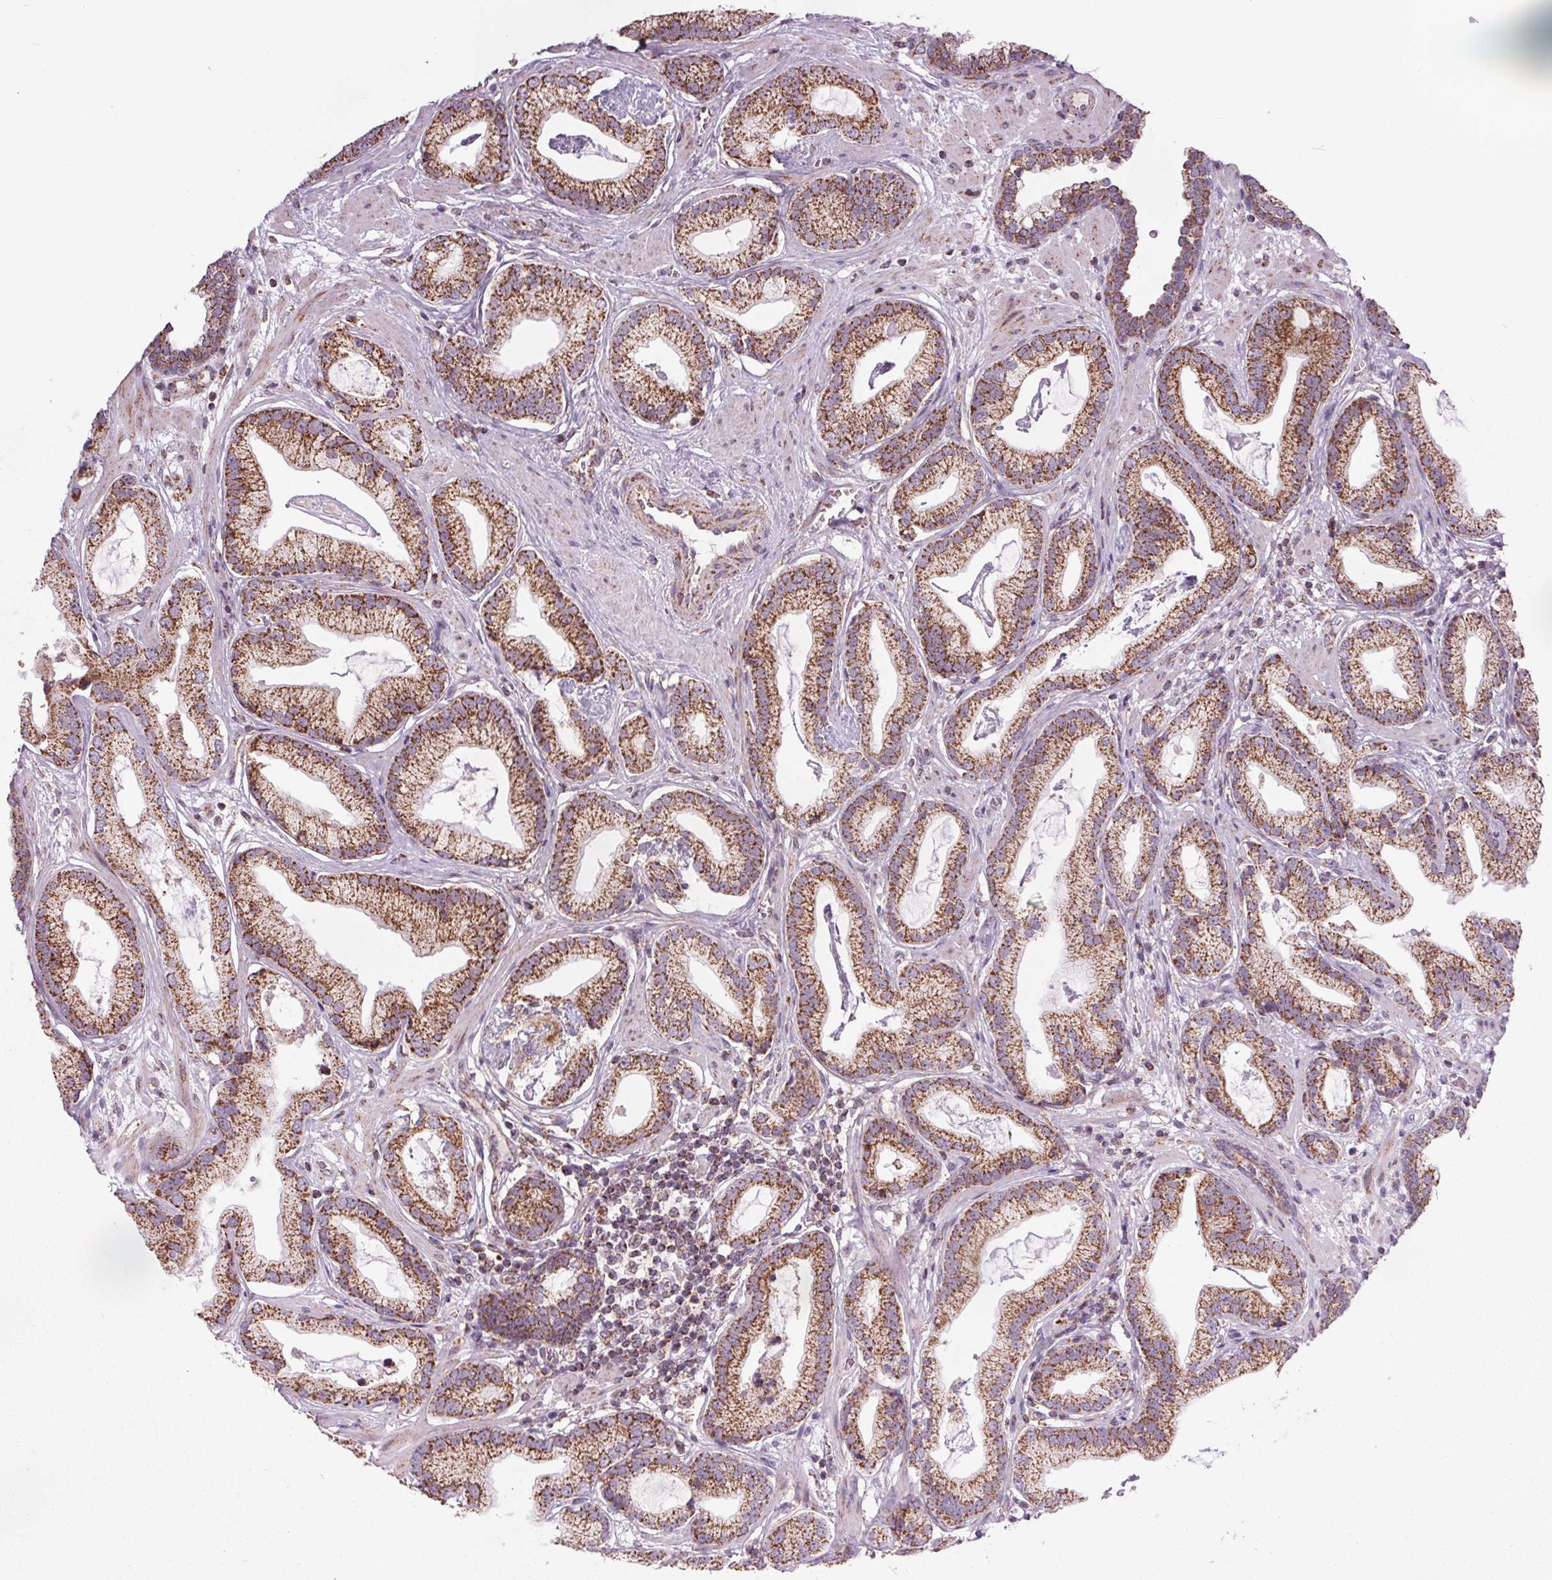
{"staining": {"intensity": "moderate", "quantity": ">75%", "location": "cytoplasmic/membranous"}, "tissue": "prostate cancer", "cell_type": "Tumor cells", "image_type": "cancer", "snomed": [{"axis": "morphology", "description": "Adenocarcinoma, Low grade"}, {"axis": "topography", "description": "Prostate"}], "caption": "Prostate cancer (adenocarcinoma (low-grade)) was stained to show a protein in brown. There is medium levels of moderate cytoplasmic/membranous staining in approximately >75% of tumor cells. The protein of interest is stained brown, and the nuclei are stained in blue (DAB IHC with brightfield microscopy, high magnification).", "gene": "NDUFS6", "patient": {"sex": "male", "age": 62}}